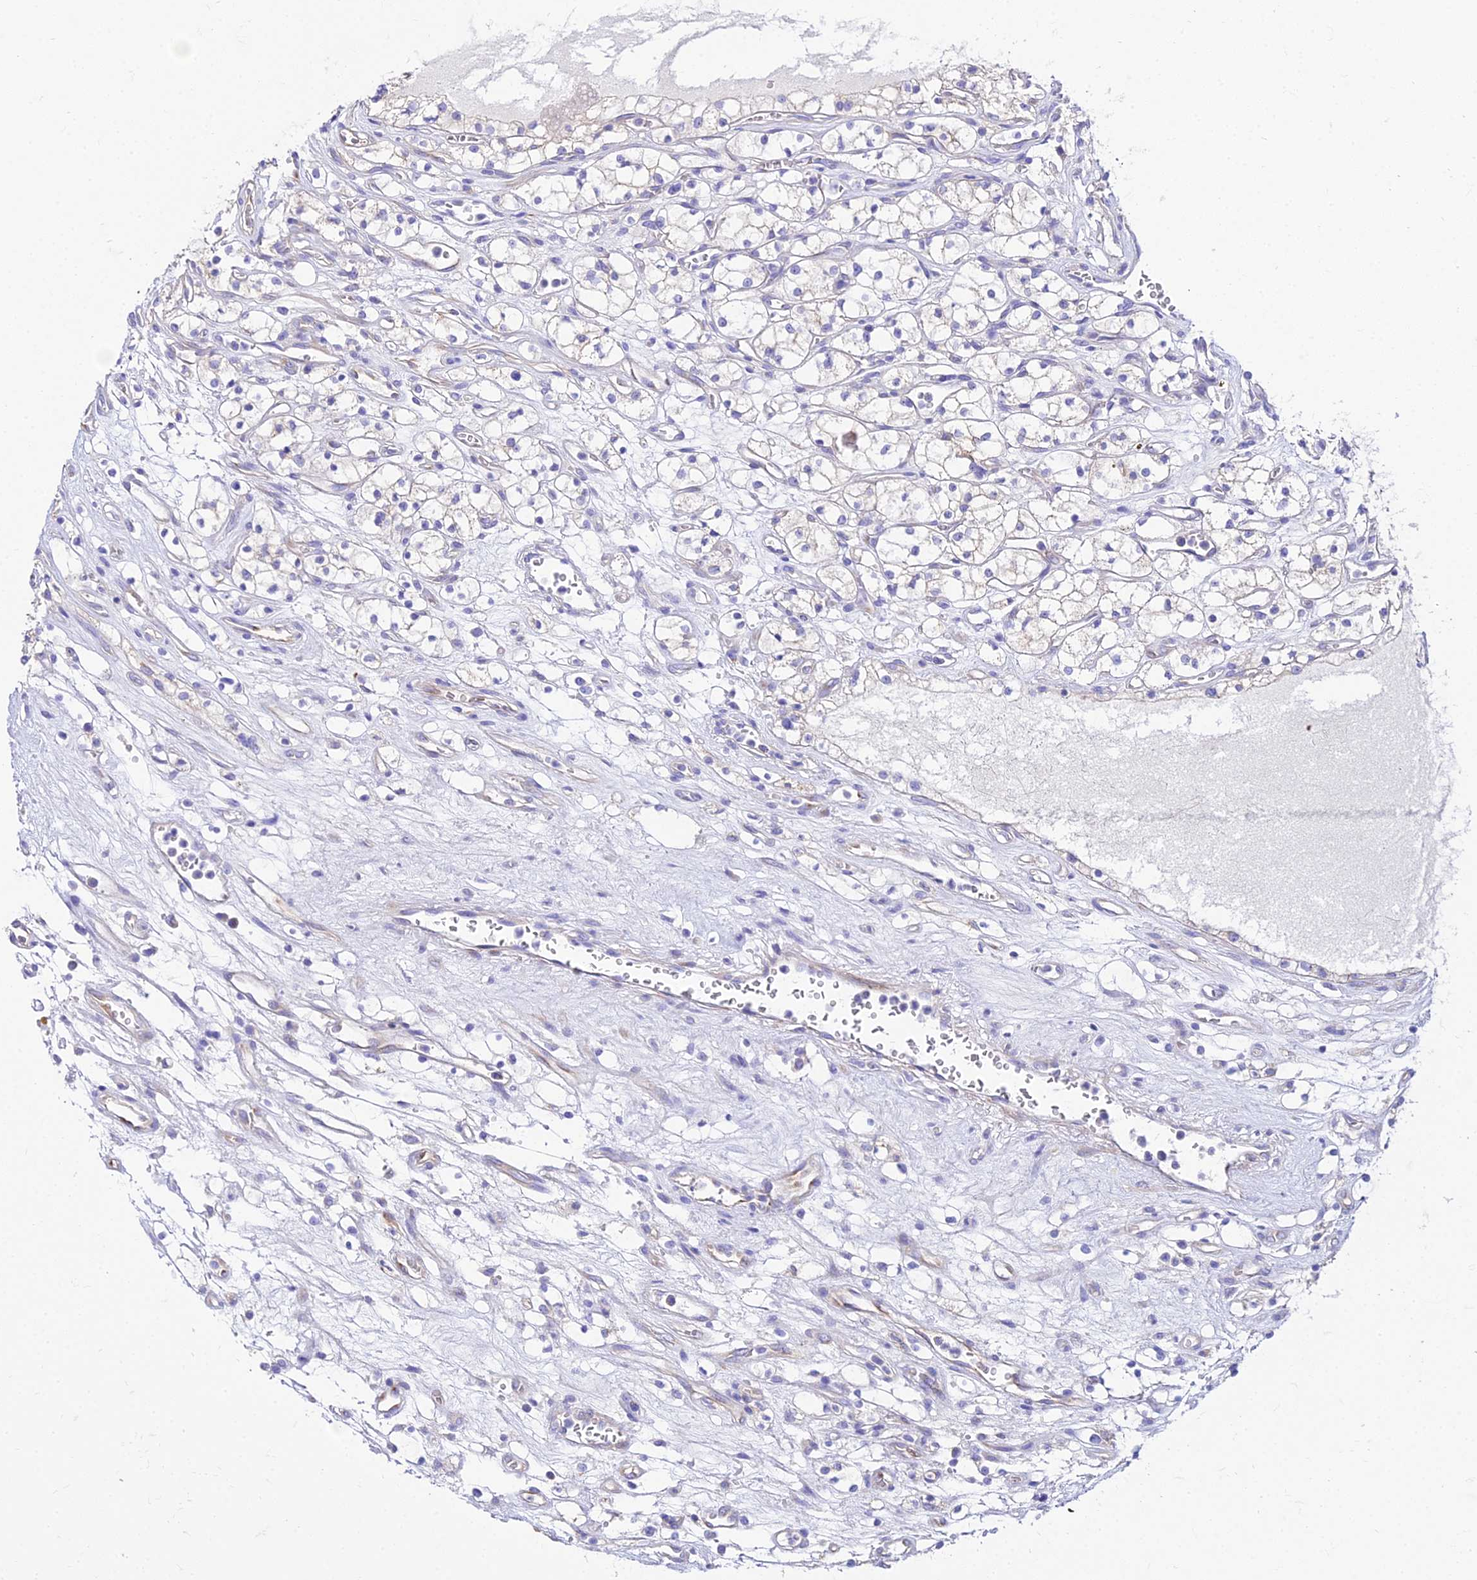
{"staining": {"intensity": "negative", "quantity": "none", "location": "none"}, "tissue": "renal cancer", "cell_type": "Tumor cells", "image_type": "cancer", "snomed": [{"axis": "morphology", "description": "Adenocarcinoma, NOS"}, {"axis": "topography", "description": "Kidney"}], "caption": "Human renal adenocarcinoma stained for a protein using immunohistochemistry demonstrates no staining in tumor cells.", "gene": "TUBA3D", "patient": {"sex": "female", "age": 69}}